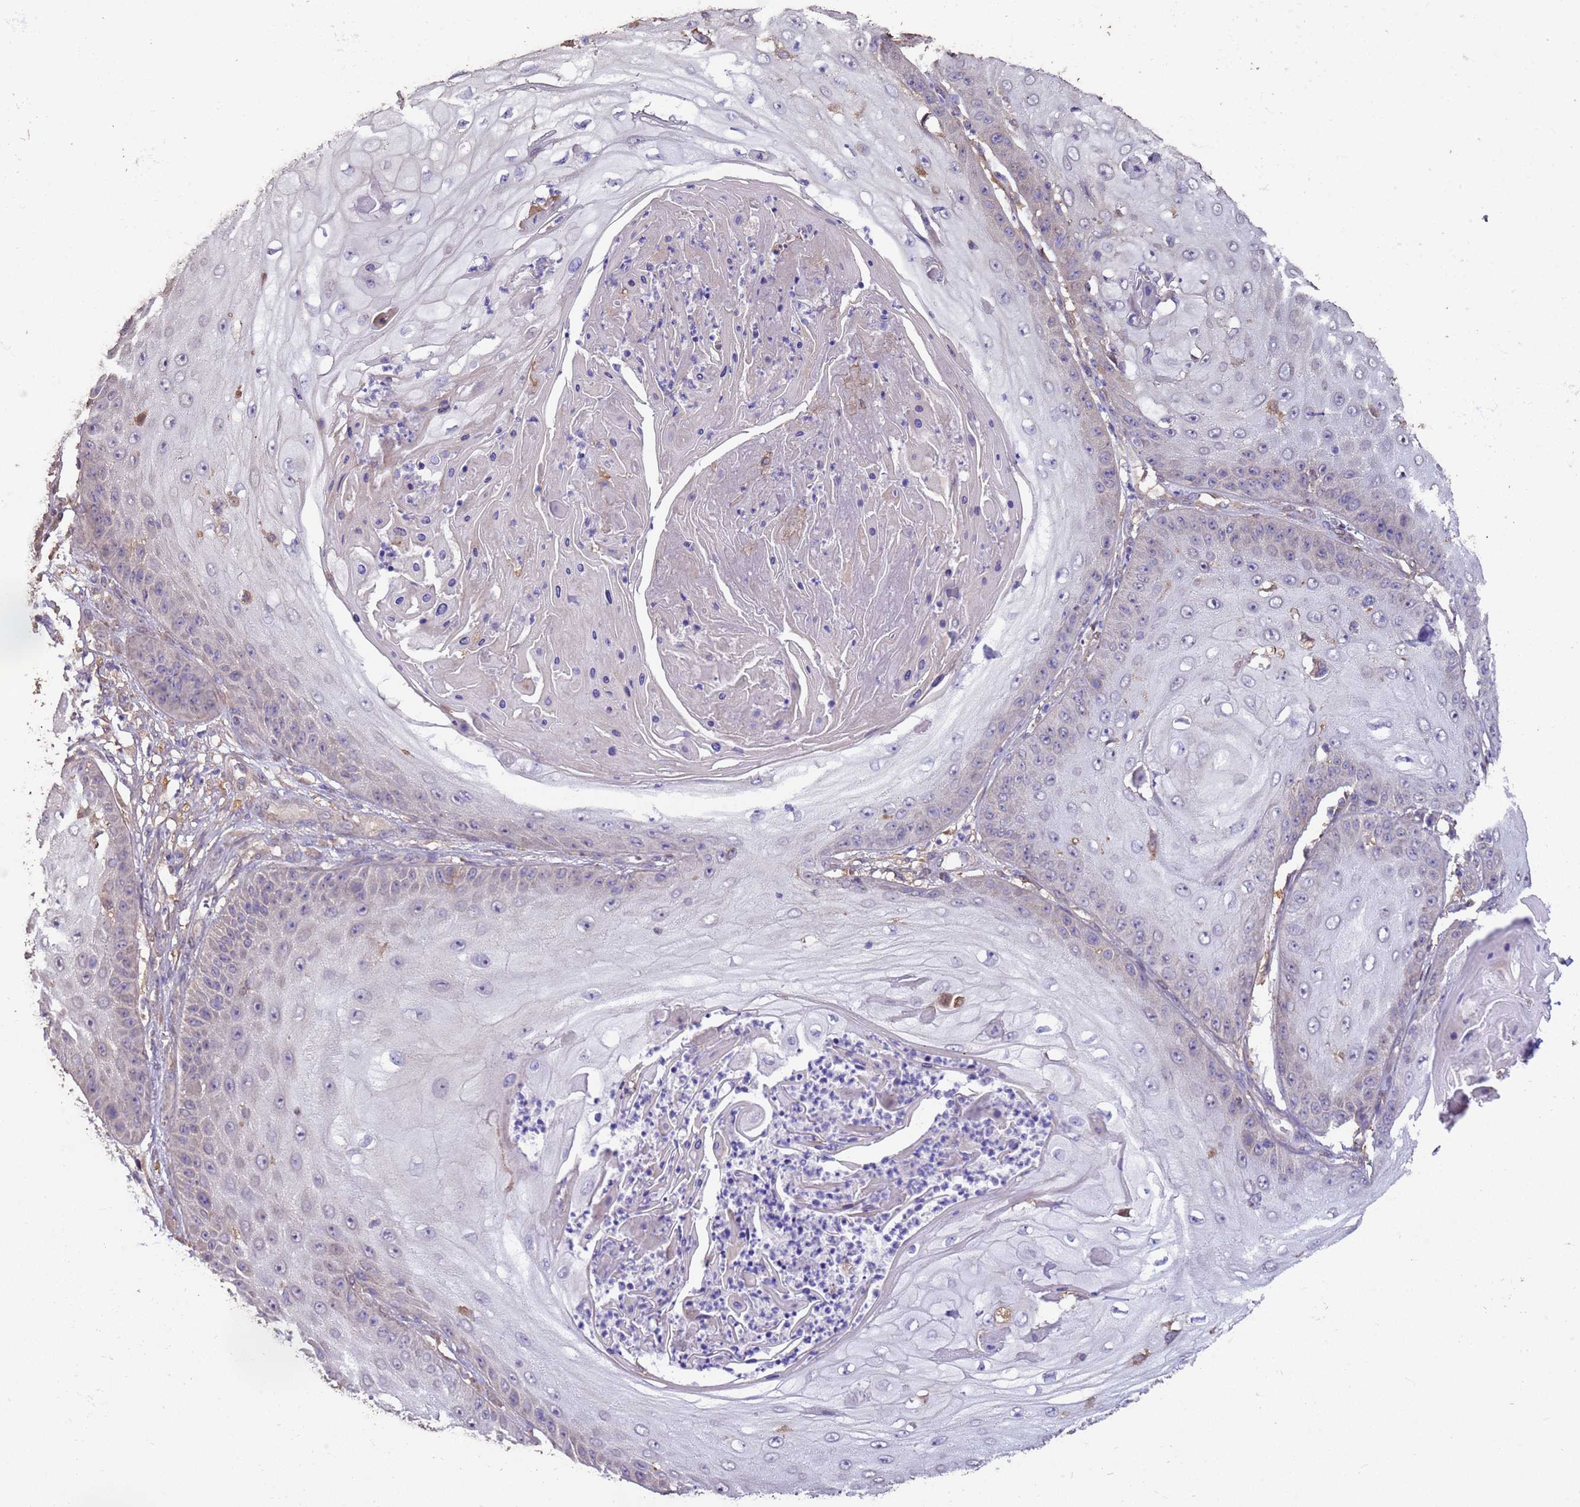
{"staining": {"intensity": "negative", "quantity": "none", "location": "none"}, "tissue": "skin cancer", "cell_type": "Tumor cells", "image_type": "cancer", "snomed": [{"axis": "morphology", "description": "Squamous cell carcinoma, NOS"}, {"axis": "topography", "description": "Skin"}], "caption": "Protein analysis of squamous cell carcinoma (skin) exhibits no significant positivity in tumor cells.", "gene": "NPHP1", "patient": {"sex": "male", "age": 70}}